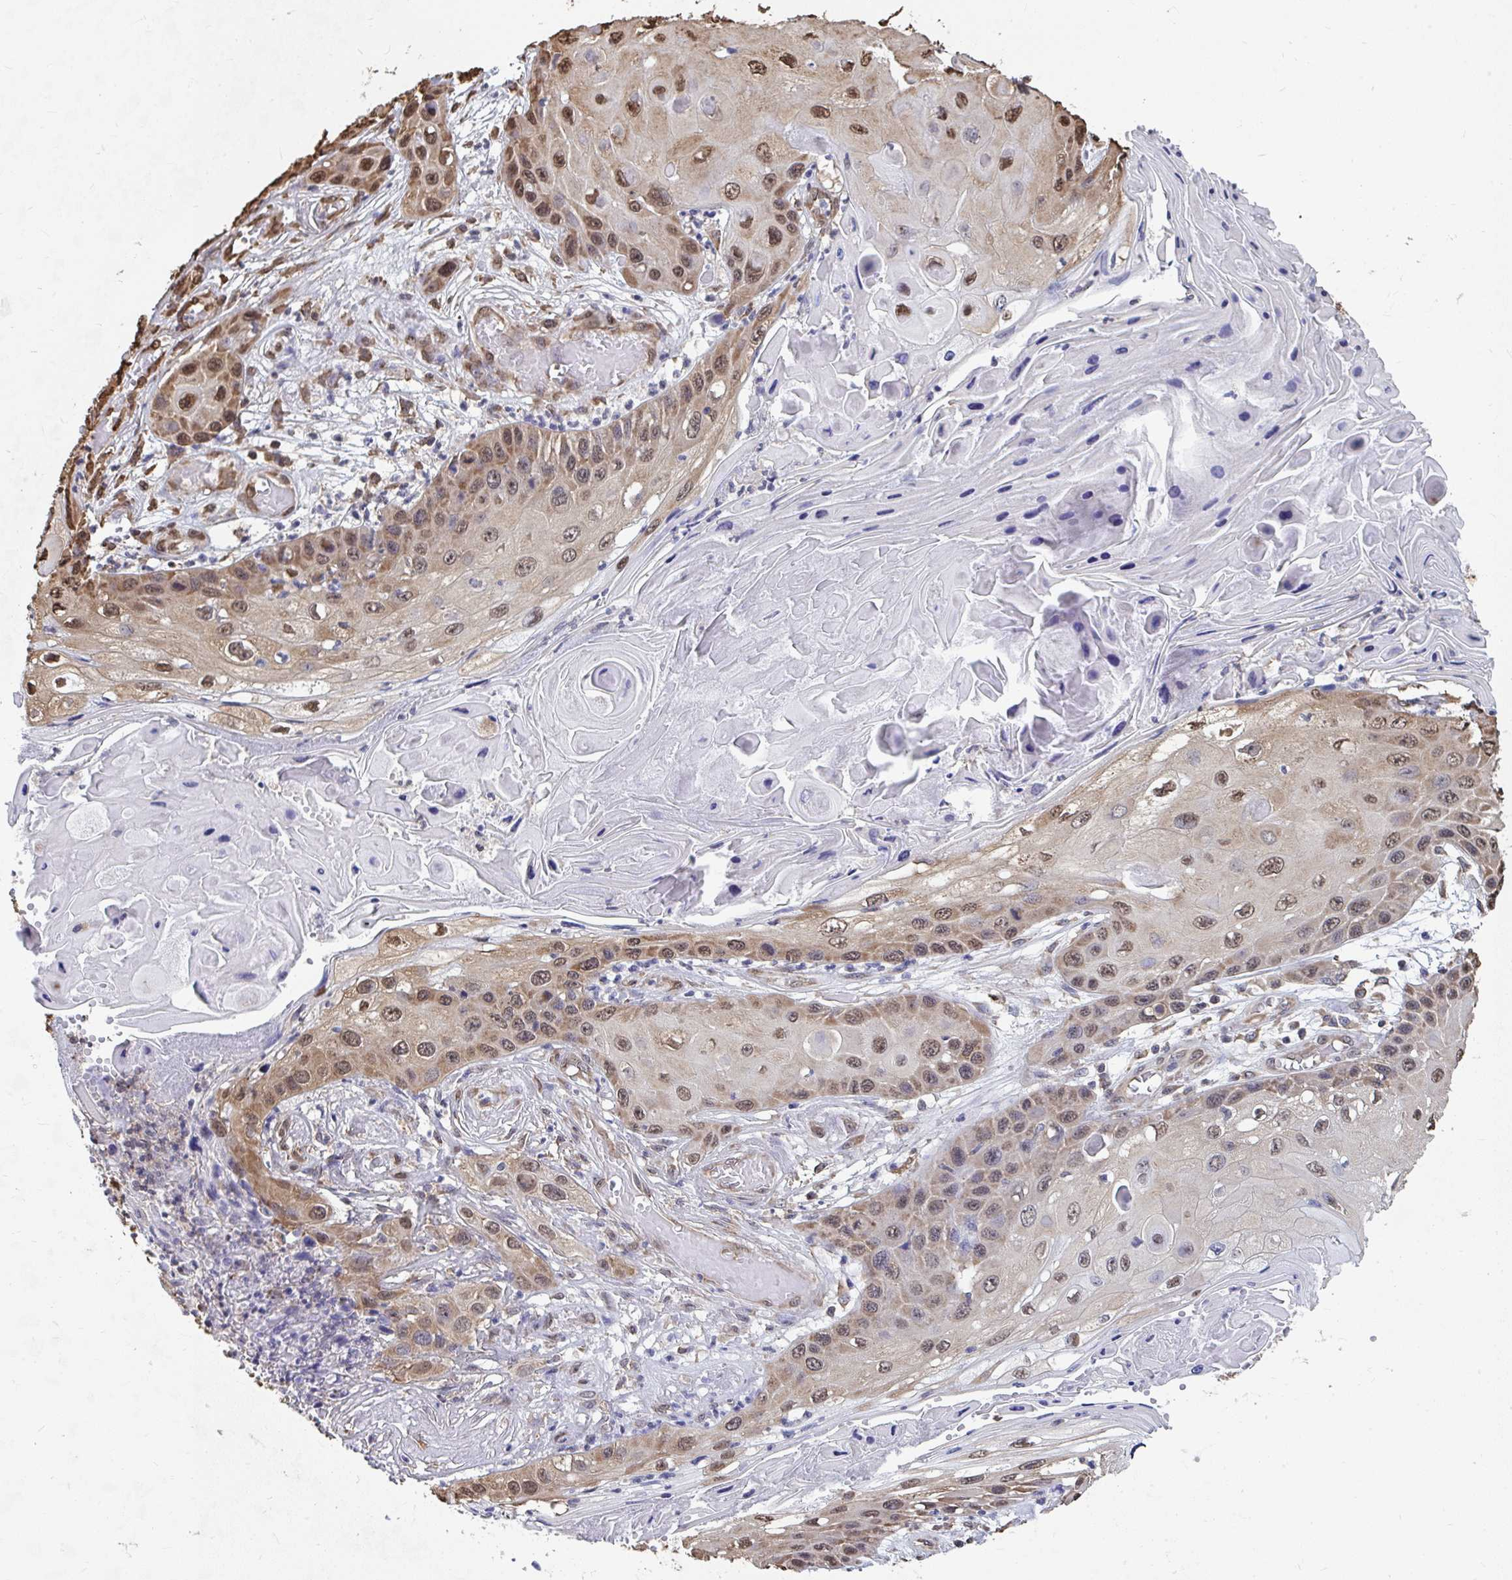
{"staining": {"intensity": "moderate", "quantity": ">75%", "location": "nuclear"}, "tissue": "skin cancer", "cell_type": "Tumor cells", "image_type": "cancer", "snomed": [{"axis": "morphology", "description": "Squamous cell carcinoma, NOS"}, {"axis": "topography", "description": "Skin"}, {"axis": "topography", "description": "Vulva"}], "caption": "Skin cancer stained for a protein demonstrates moderate nuclear positivity in tumor cells.", "gene": "SYNCRIP", "patient": {"sex": "female", "age": 44}}